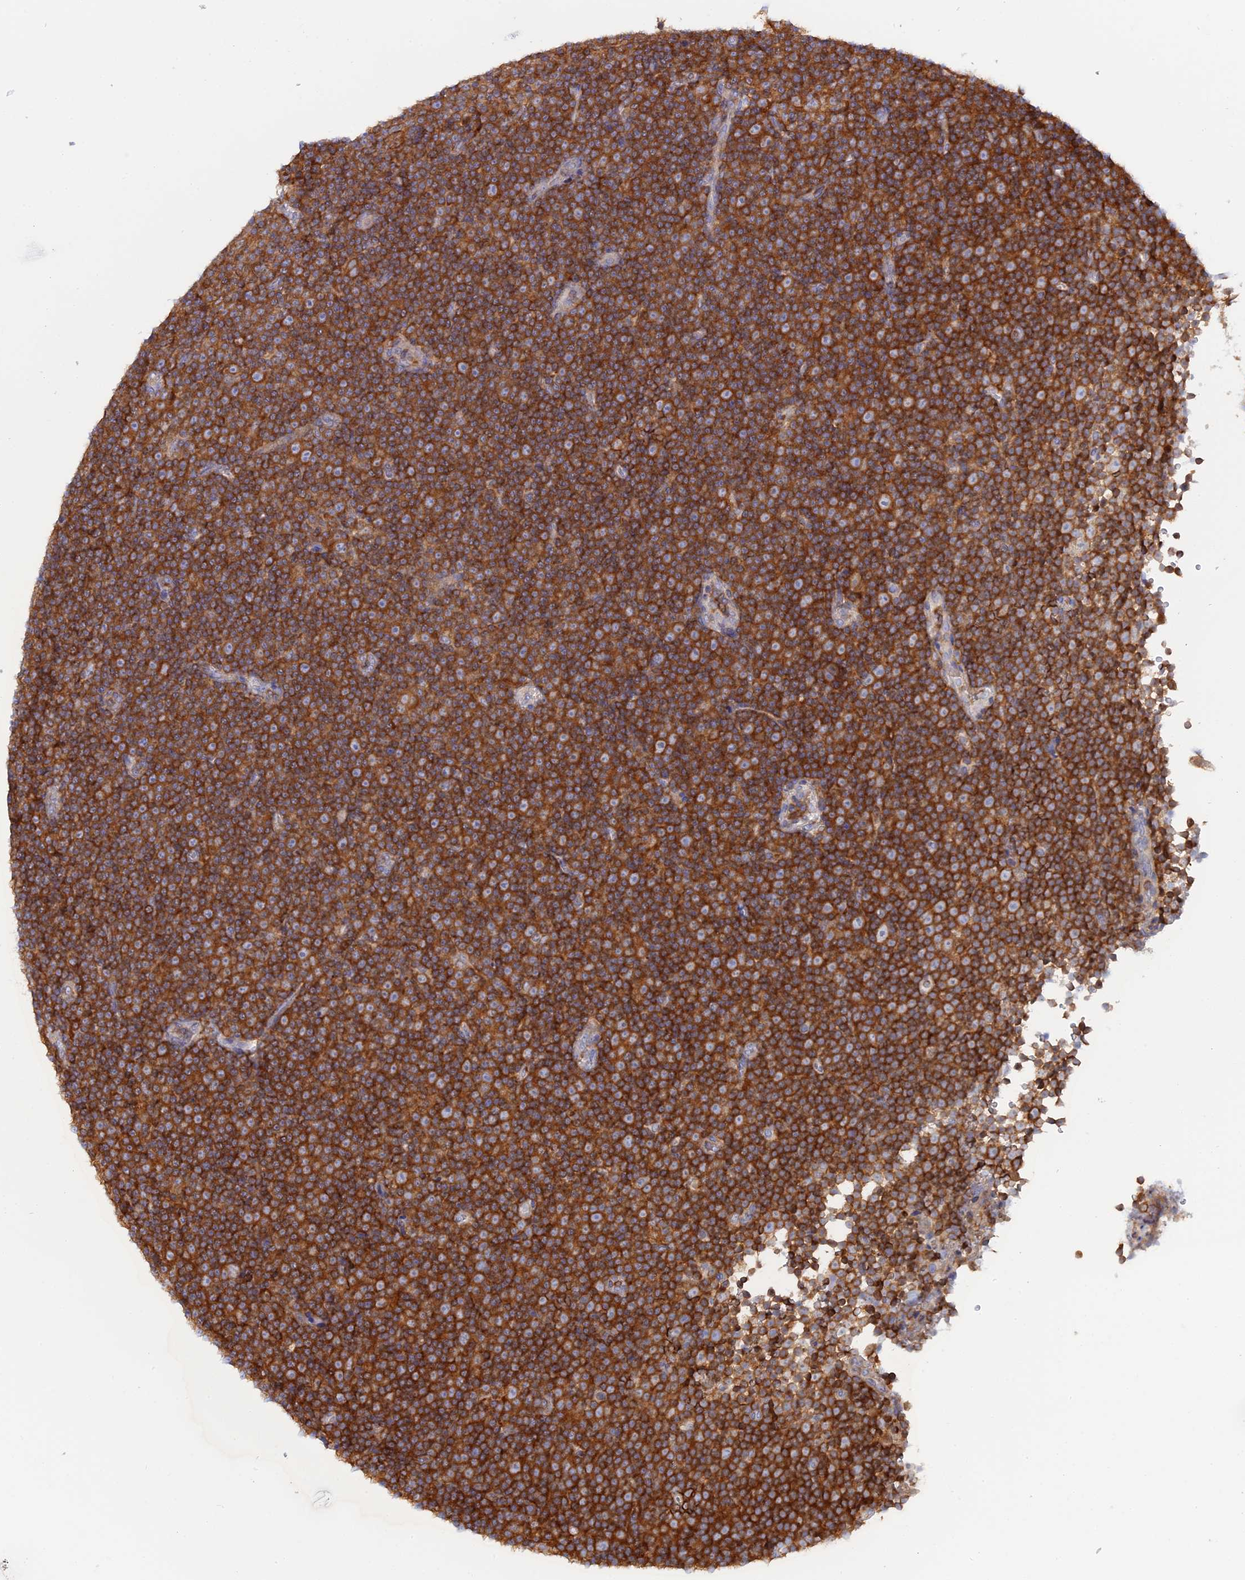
{"staining": {"intensity": "strong", "quantity": ">75%", "location": "cytoplasmic/membranous"}, "tissue": "lymphoma", "cell_type": "Tumor cells", "image_type": "cancer", "snomed": [{"axis": "morphology", "description": "Malignant lymphoma, non-Hodgkin's type, Low grade"}, {"axis": "topography", "description": "Lymph node"}], "caption": "High-magnification brightfield microscopy of low-grade malignant lymphoma, non-Hodgkin's type stained with DAB (brown) and counterstained with hematoxylin (blue). tumor cells exhibit strong cytoplasmic/membranous staining is present in approximately>75% of cells. (DAB (3,3'-diaminobenzidine) = brown stain, brightfield microscopy at high magnification).", "gene": "GMIP", "patient": {"sex": "female", "age": 67}}